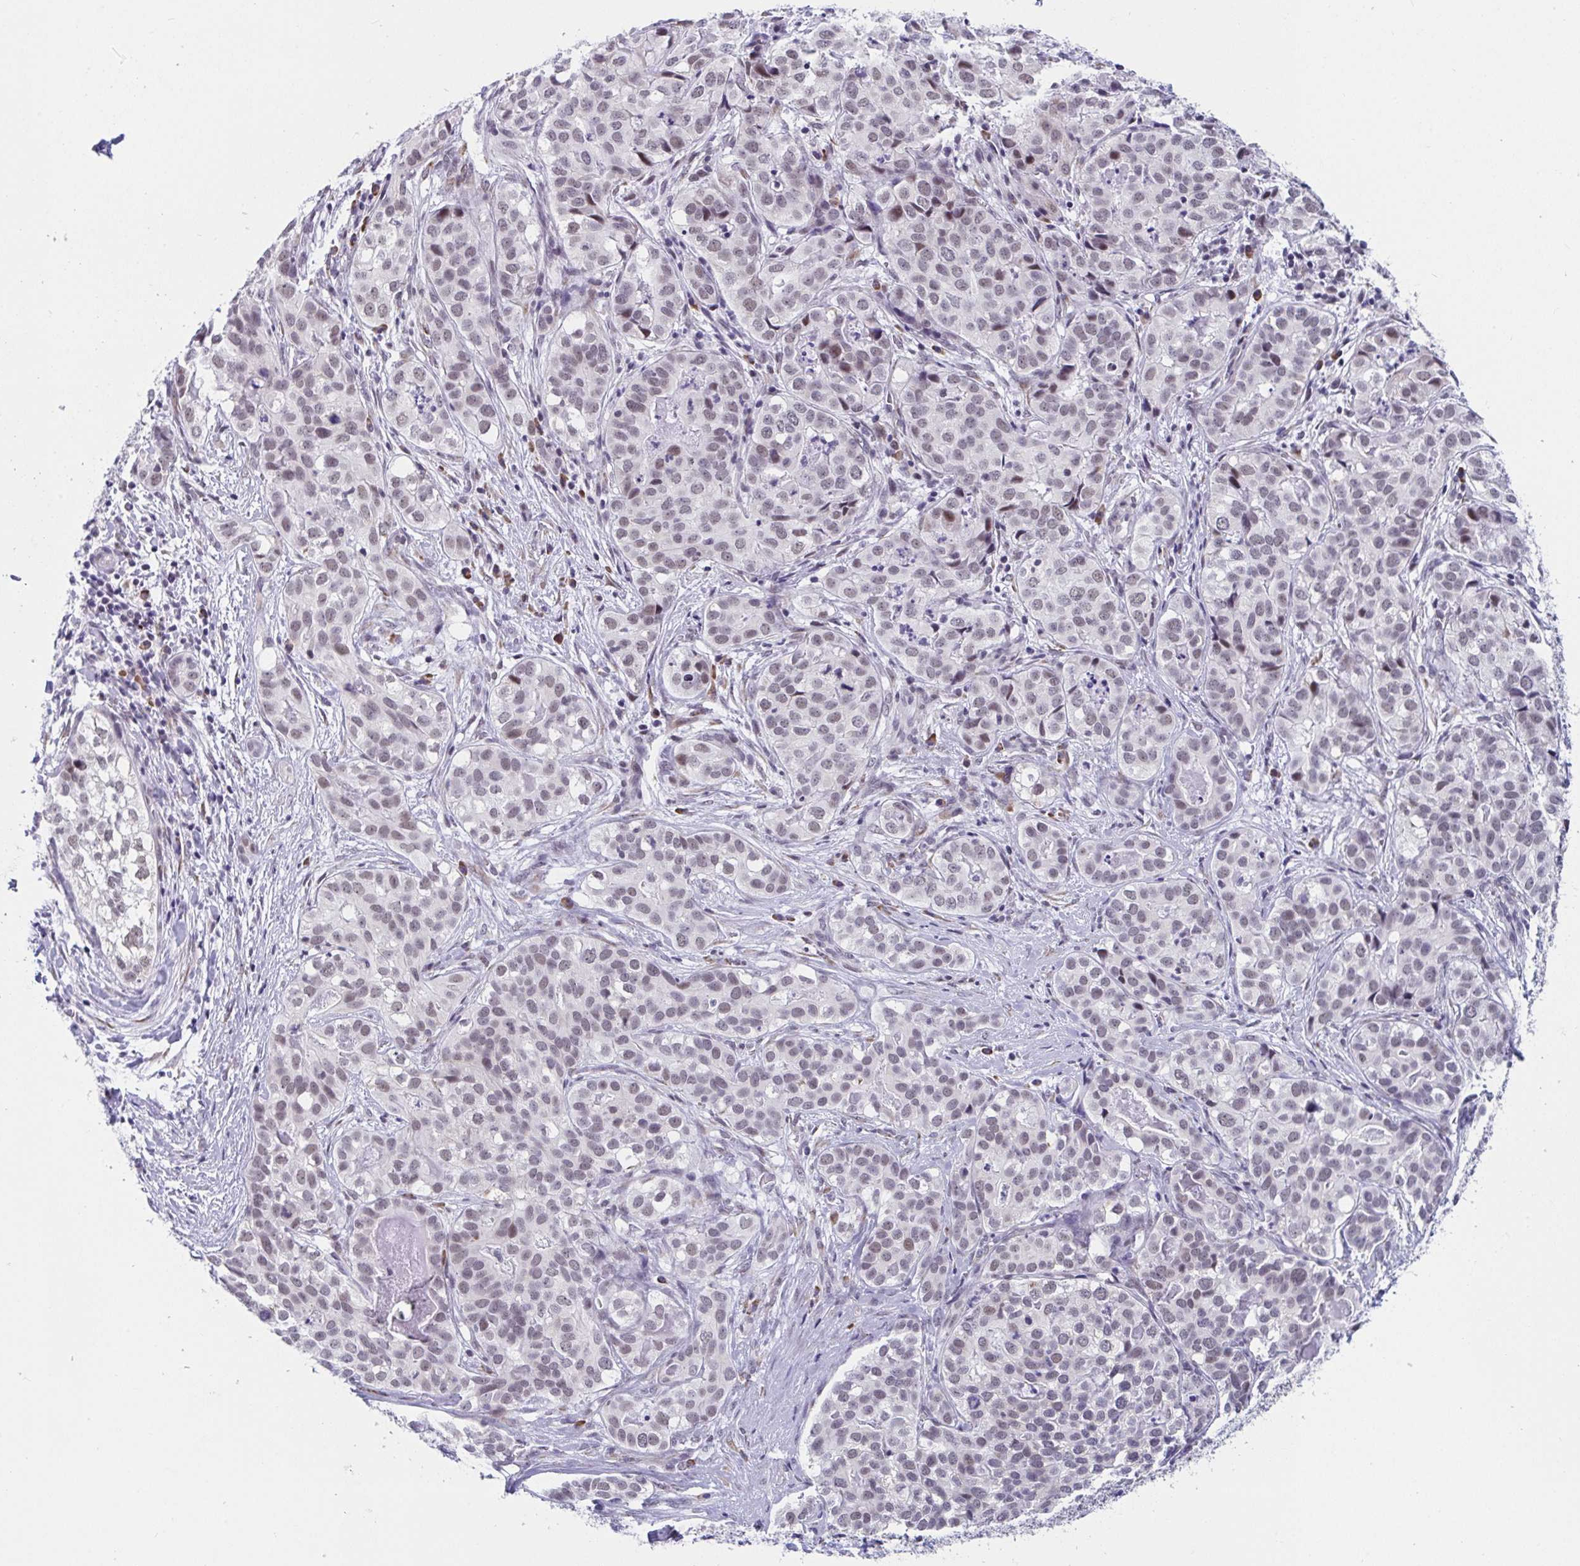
{"staining": {"intensity": "weak", "quantity": ">75%", "location": "nuclear"}, "tissue": "liver cancer", "cell_type": "Tumor cells", "image_type": "cancer", "snomed": [{"axis": "morphology", "description": "Cholangiocarcinoma"}, {"axis": "topography", "description": "Liver"}], "caption": "Weak nuclear protein expression is appreciated in about >75% of tumor cells in liver cholangiocarcinoma. The staining was performed using DAB, with brown indicating positive protein expression. Nuclei are stained blue with hematoxylin.", "gene": "WDR72", "patient": {"sex": "male", "age": 56}}